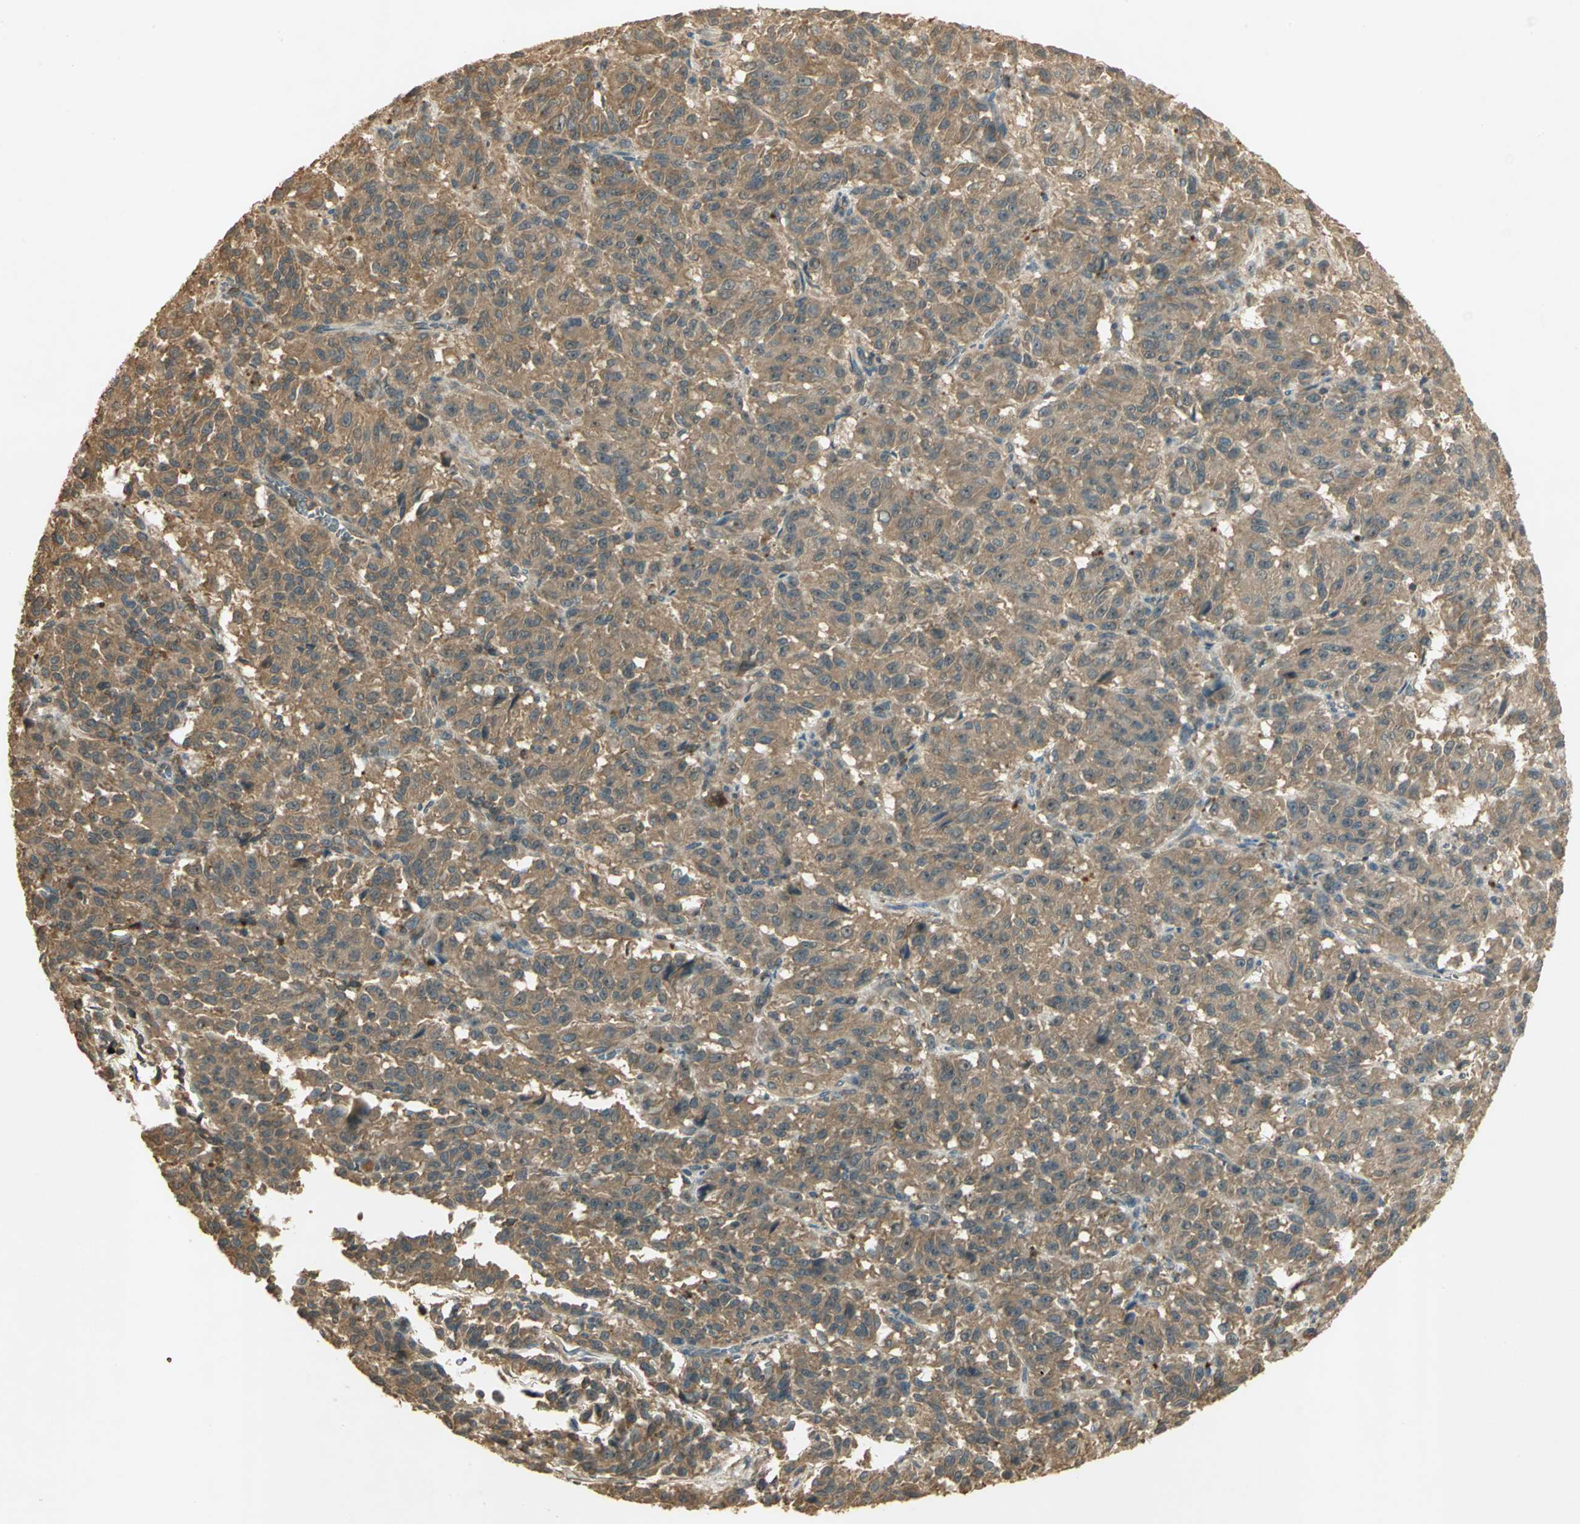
{"staining": {"intensity": "moderate", "quantity": ">75%", "location": "cytoplasmic/membranous"}, "tissue": "melanoma", "cell_type": "Tumor cells", "image_type": "cancer", "snomed": [{"axis": "morphology", "description": "Malignant melanoma, Metastatic site"}, {"axis": "topography", "description": "Lung"}], "caption": "IHC of malignant melanoma (metastatic site) exhibits medium levels of moderate cytoplasmic/membranous staining in approximately >75% of tumor cells. (brown staining indicates protein expression, while blue staining denotes nuclei).", "gene": "KEAP1", "patient": {"sex": "male", "age": 64}}